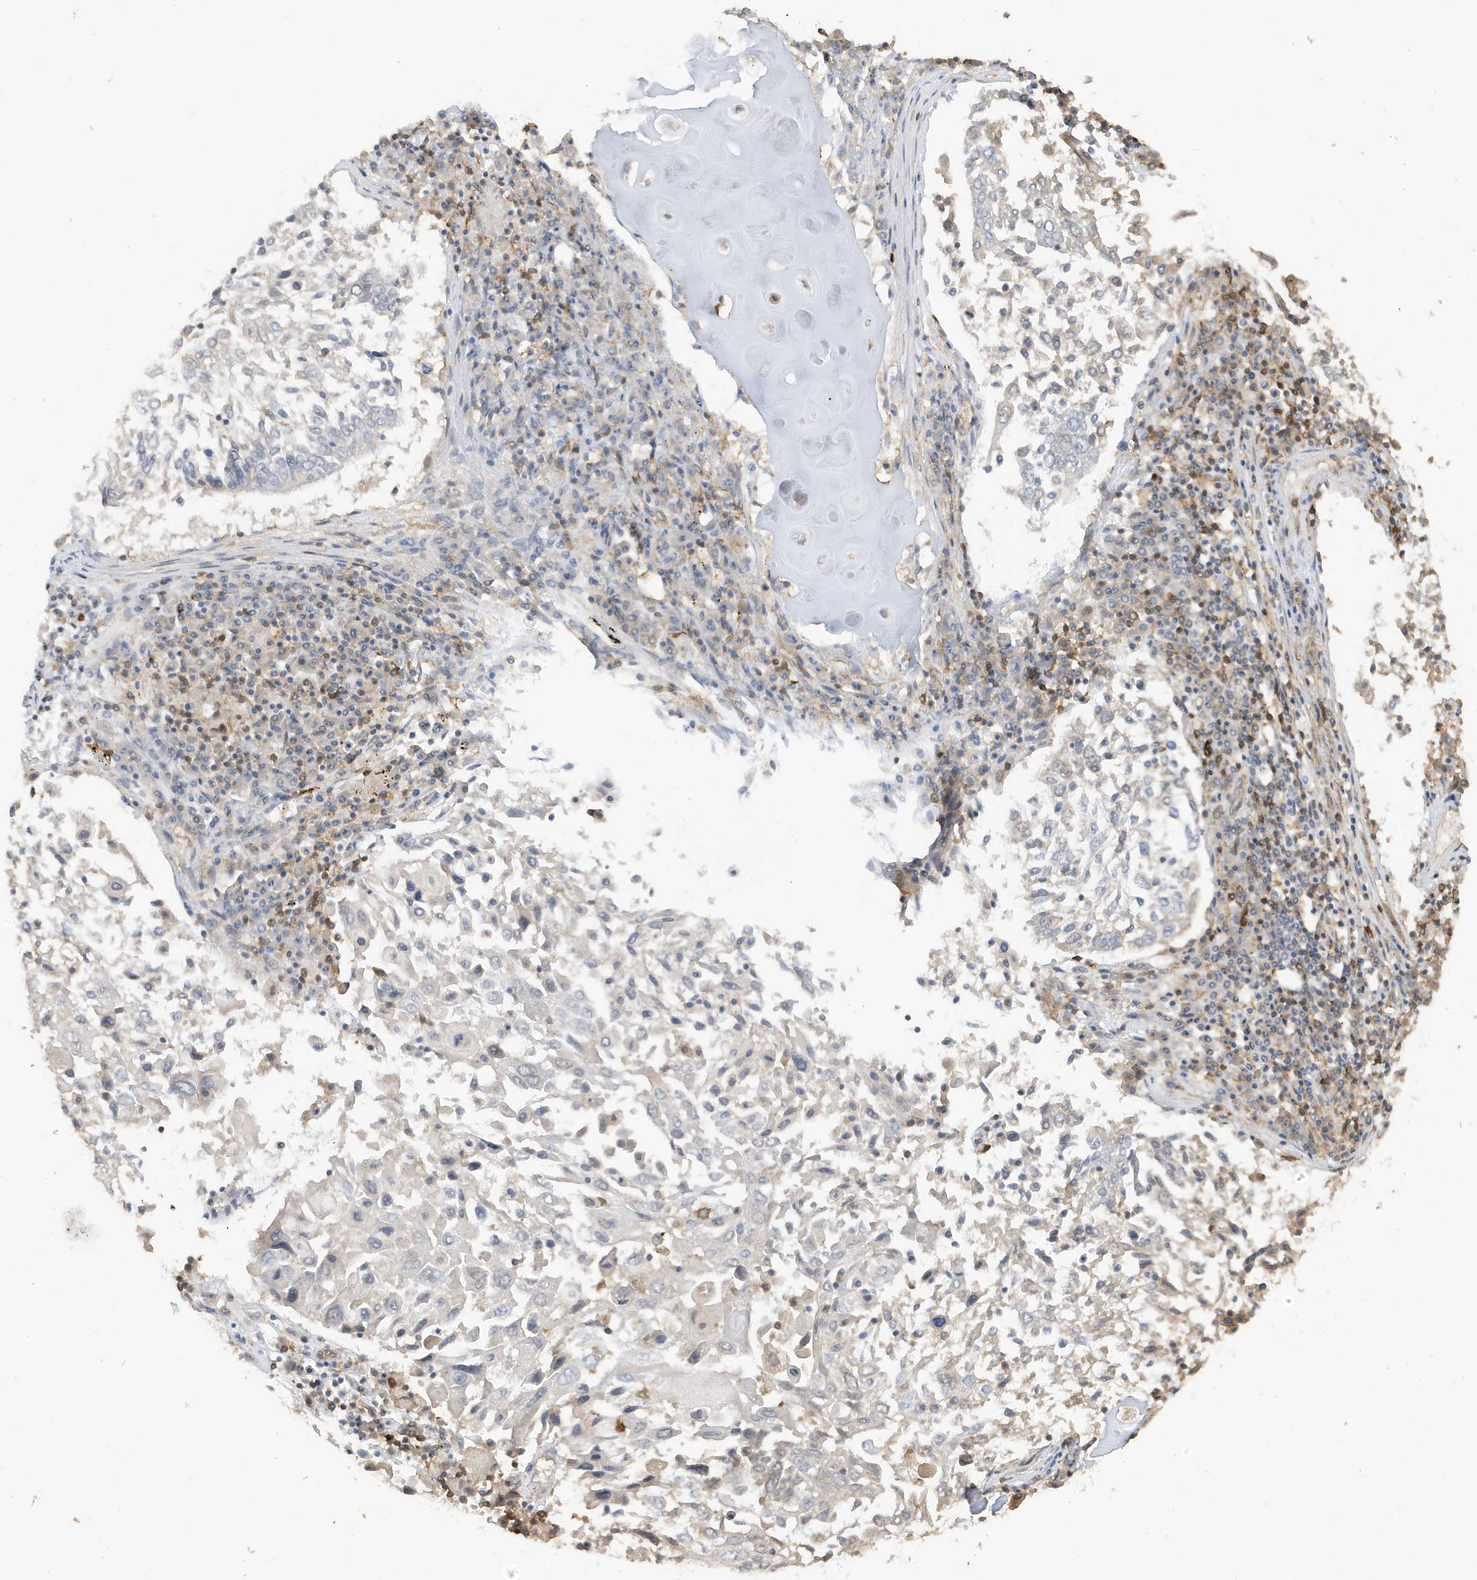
{"staining": {"intensity": "negative", "quantity": "none", "location": "none"}, "tissue": "lung cancer", "cell_type": "Tumor cells", "image_type": "cancer", "snomed": [{"axis": "morphology", "description": "Squamous cell carcinoma, NOS"}, {"axis": "topography", "description": "Lung"}], "caption": "The image displays no staining of tumor cells in lung cancer (squamous cell carcinoma). (Brightfield microscopy of DAB (3,3'-diaminobenzidine) IHC at high magnification).", "gene": "PHACTR2", "patient": {"sex": "male", "age": 65}}